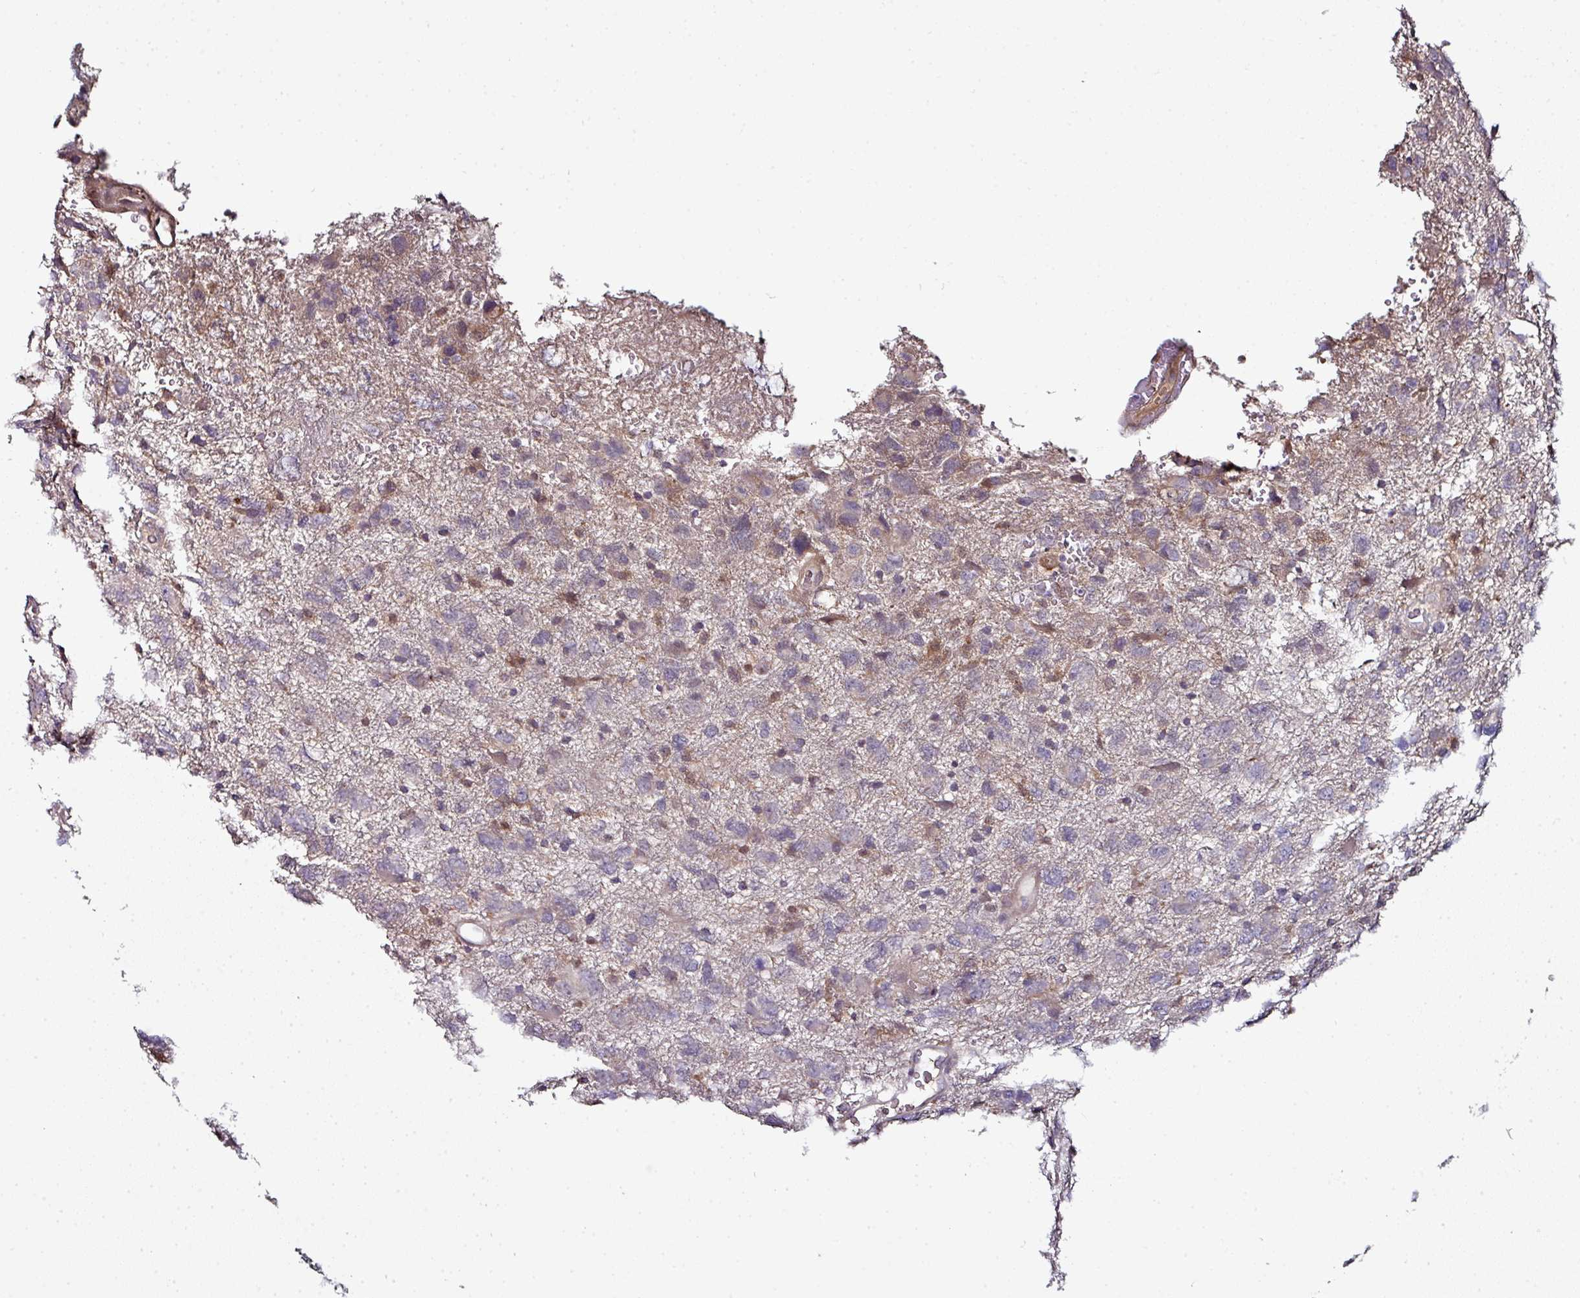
{"staining": {"intensity": "negative", "quantity": "none", "location": "none"}, "tissue": "glioma", "cell_type": "Tumor cells", "image_type": "cancer", "snomed": [{"axis": "morphology", "description": "Glioma, malignant, High grade"}, {"axis": "topography", "description": "Brain"}], "caption": "Image shows no protein expression in tumor cells of malignant glioma (high-grade) tissue.", "gene": "CTDSP2", "patient": {"sex": "male", "age": 61}}